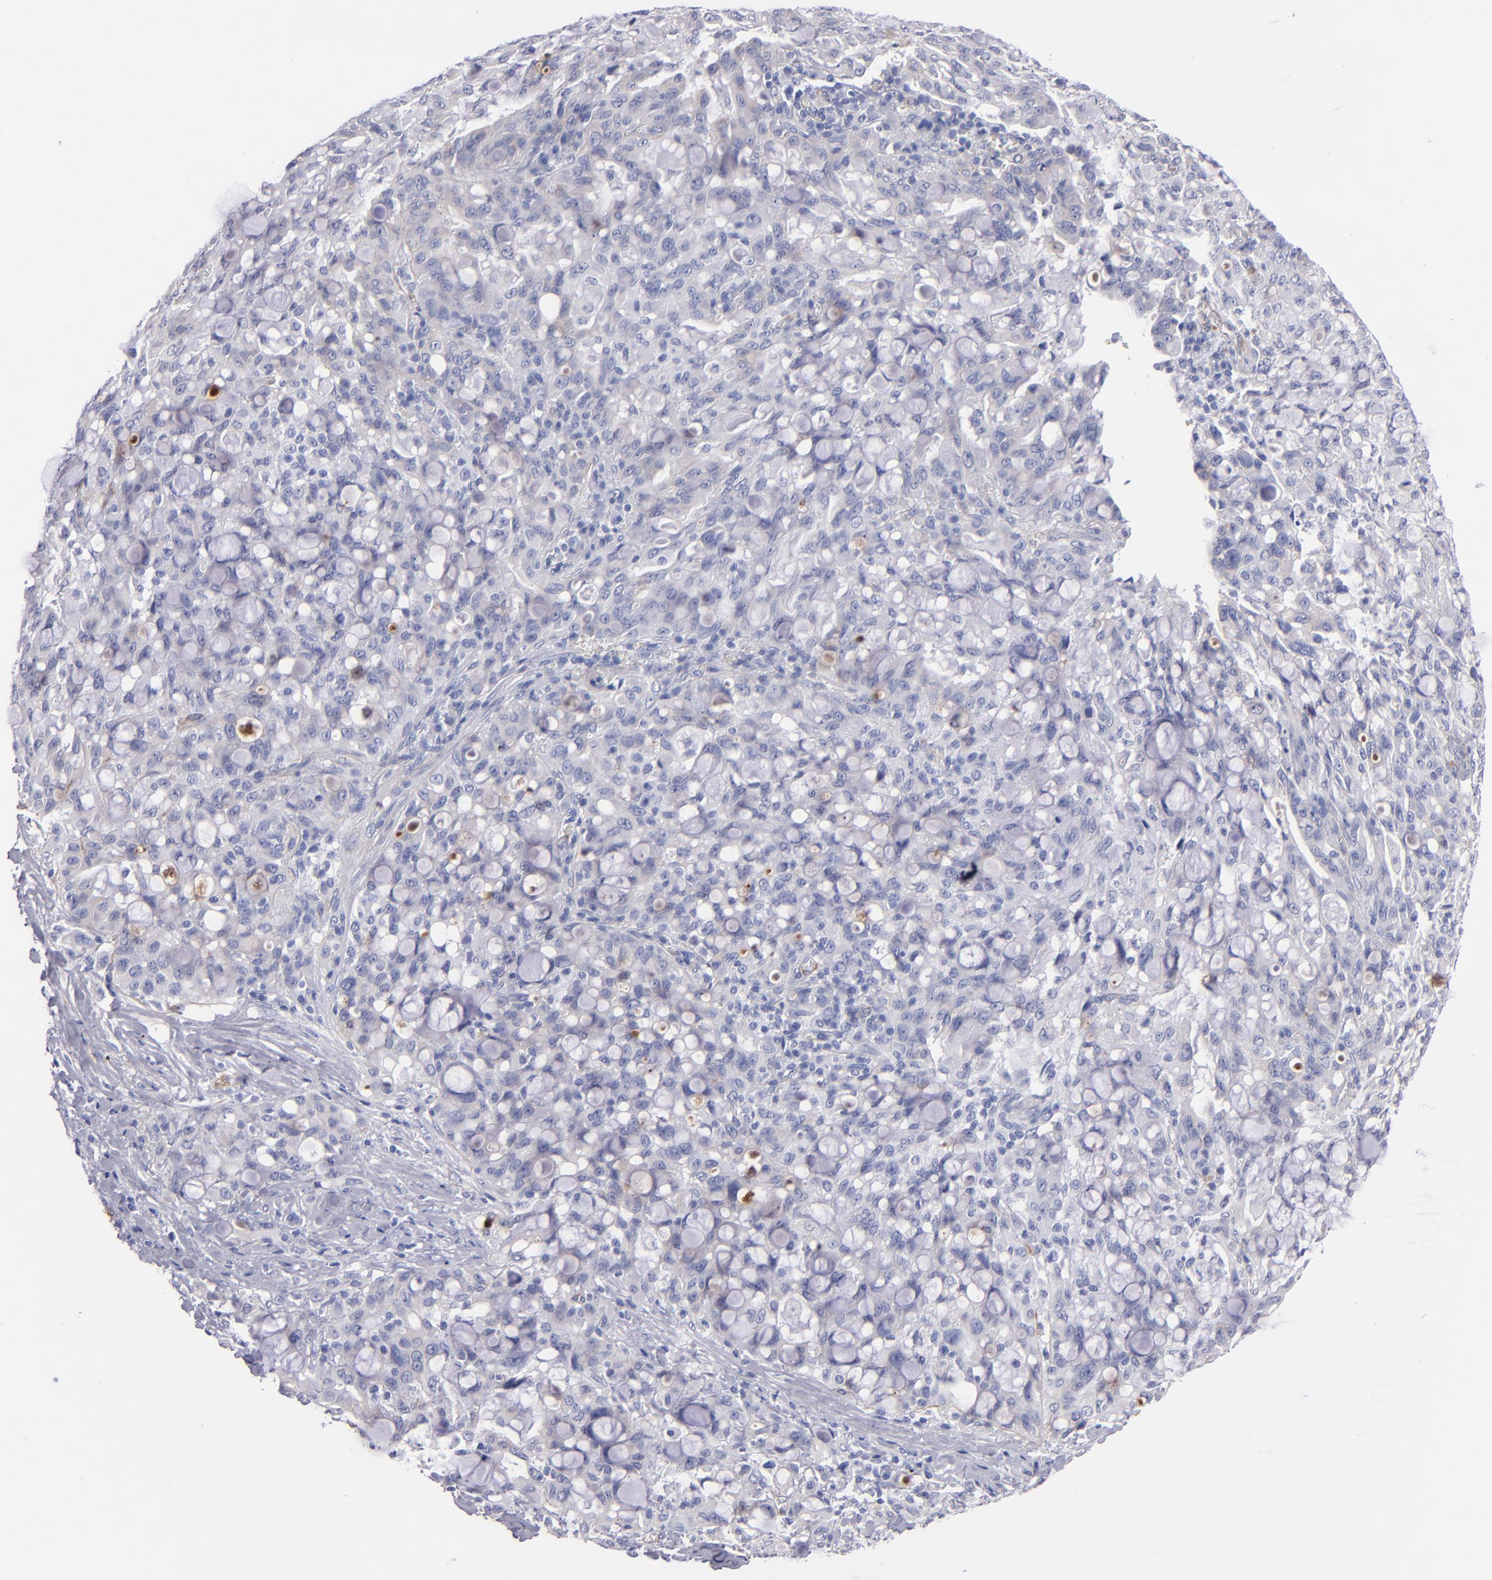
{"staining": {"intensity": "weak", "quantity": "<25%", "location": "cytoplasmic/membranous"}, "tissue": "lung cancer", "cell_type": "Tumor cells", "image_type": "cancer", "snomed": [{"axis": "morphology", "description": "Adenocarcinoma, NOS"}, {"axis": "topography", "description": "Lung"}], "caption": "This is a photomicrograph of IHC staining of lung cancer, which shows no positivity in tumor cells. (Brightfield microscopy of DAB (3,3'-diaminobenzidine) immunohistochemistry at high magnification).", "gene": "LAMC1", "patient": {"sex": "female", "age": 44}}